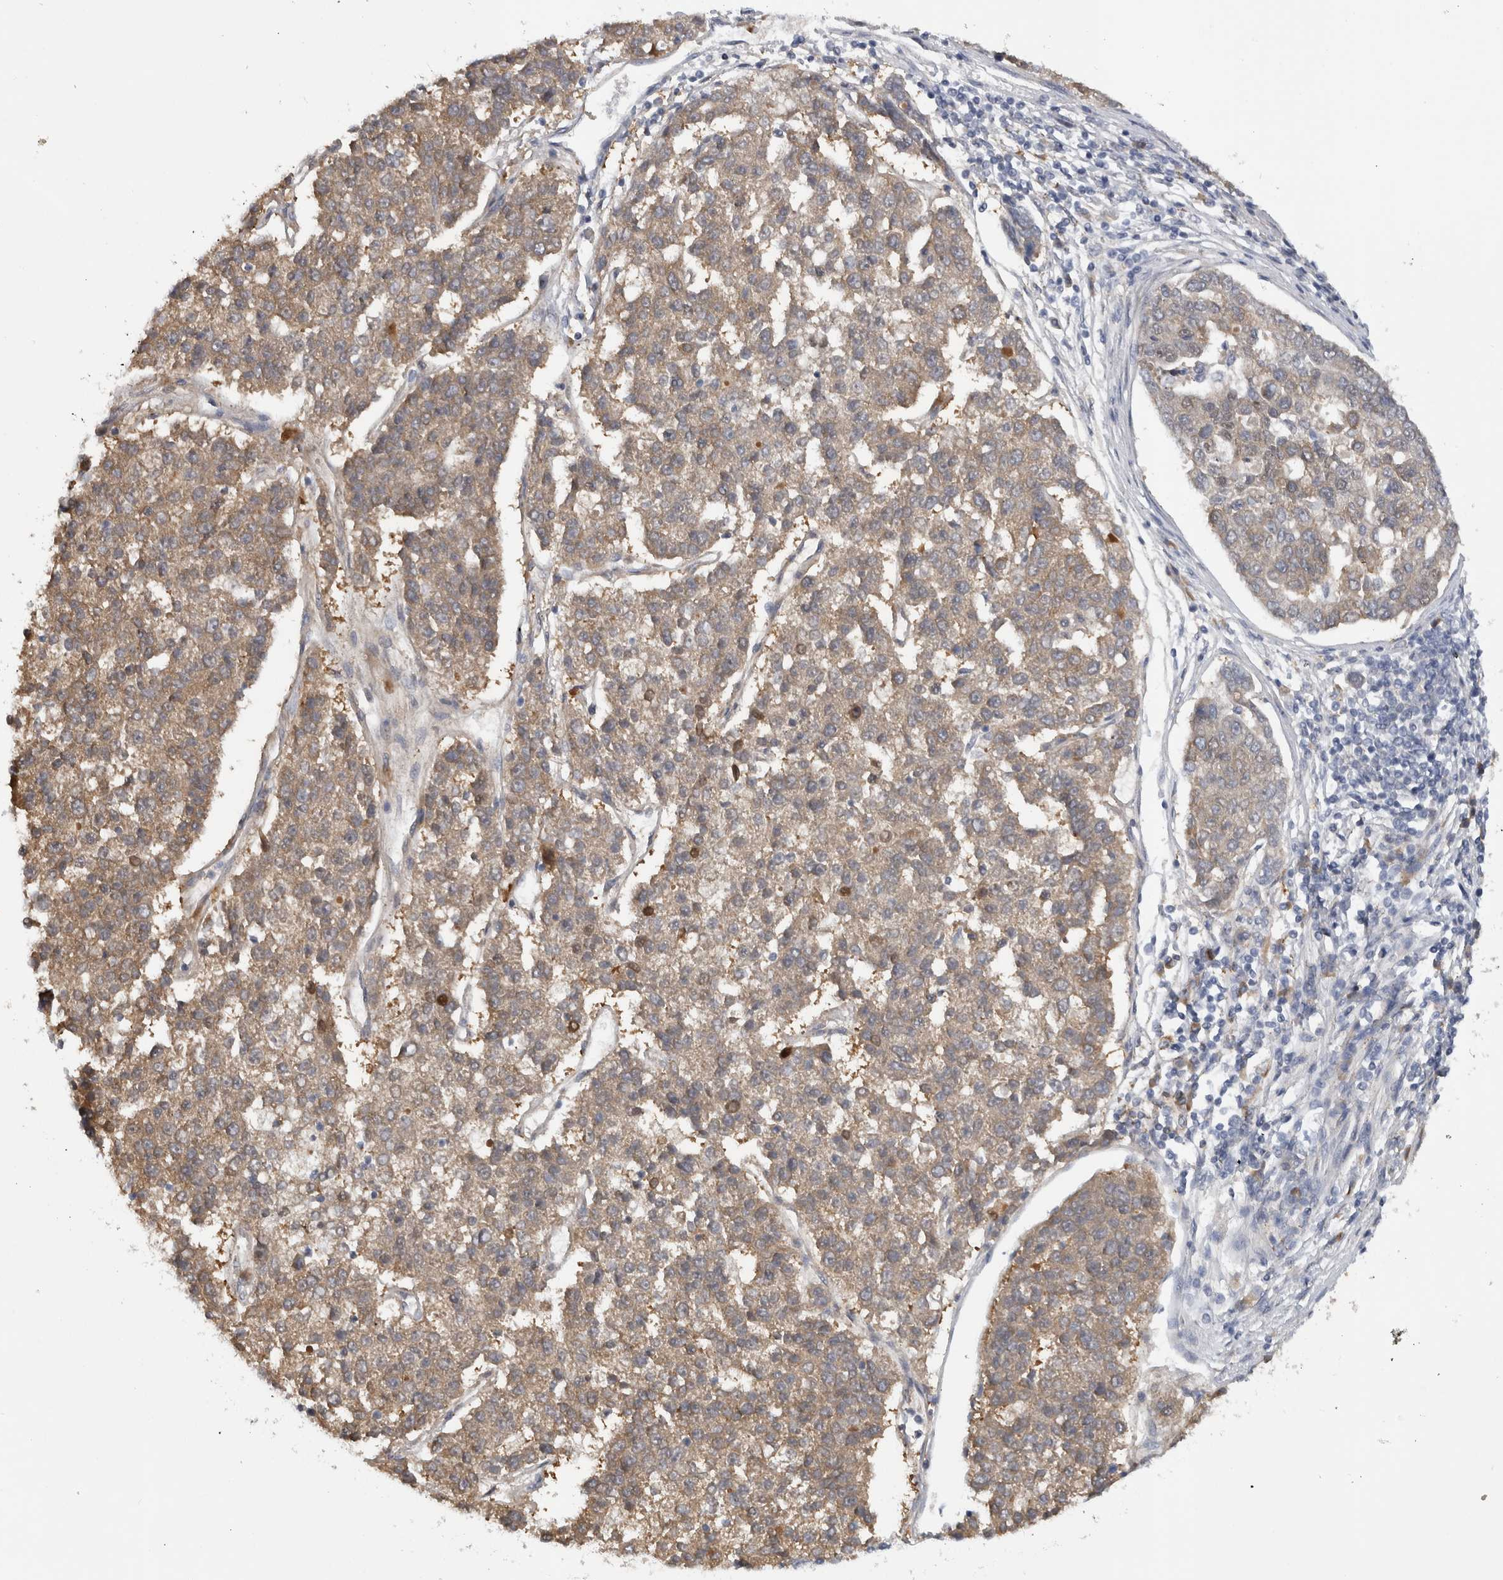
{"staining": {"intensity": "weak", "quantity": ">75%", "location": "cytoplasmic/membranous,nuclear"}, "tissue": "pancreatic cancer", "cell_type": "Tumor cells", "image_type": "cancer", "snomed": [{"axis": "morphology", "description": "Adenocarcinoma, NOS"}, {"axis": "topography", "description": "Pancreas"}], "caption": "A low amount of weak cytoplasmic/membranous and nuclear positivity is present in approximately >75% of tumor cells in pancreatic adenocarcinoma tissue.", "gene": "DYRK2", "patient": {"sex": "female", "age": 61}}